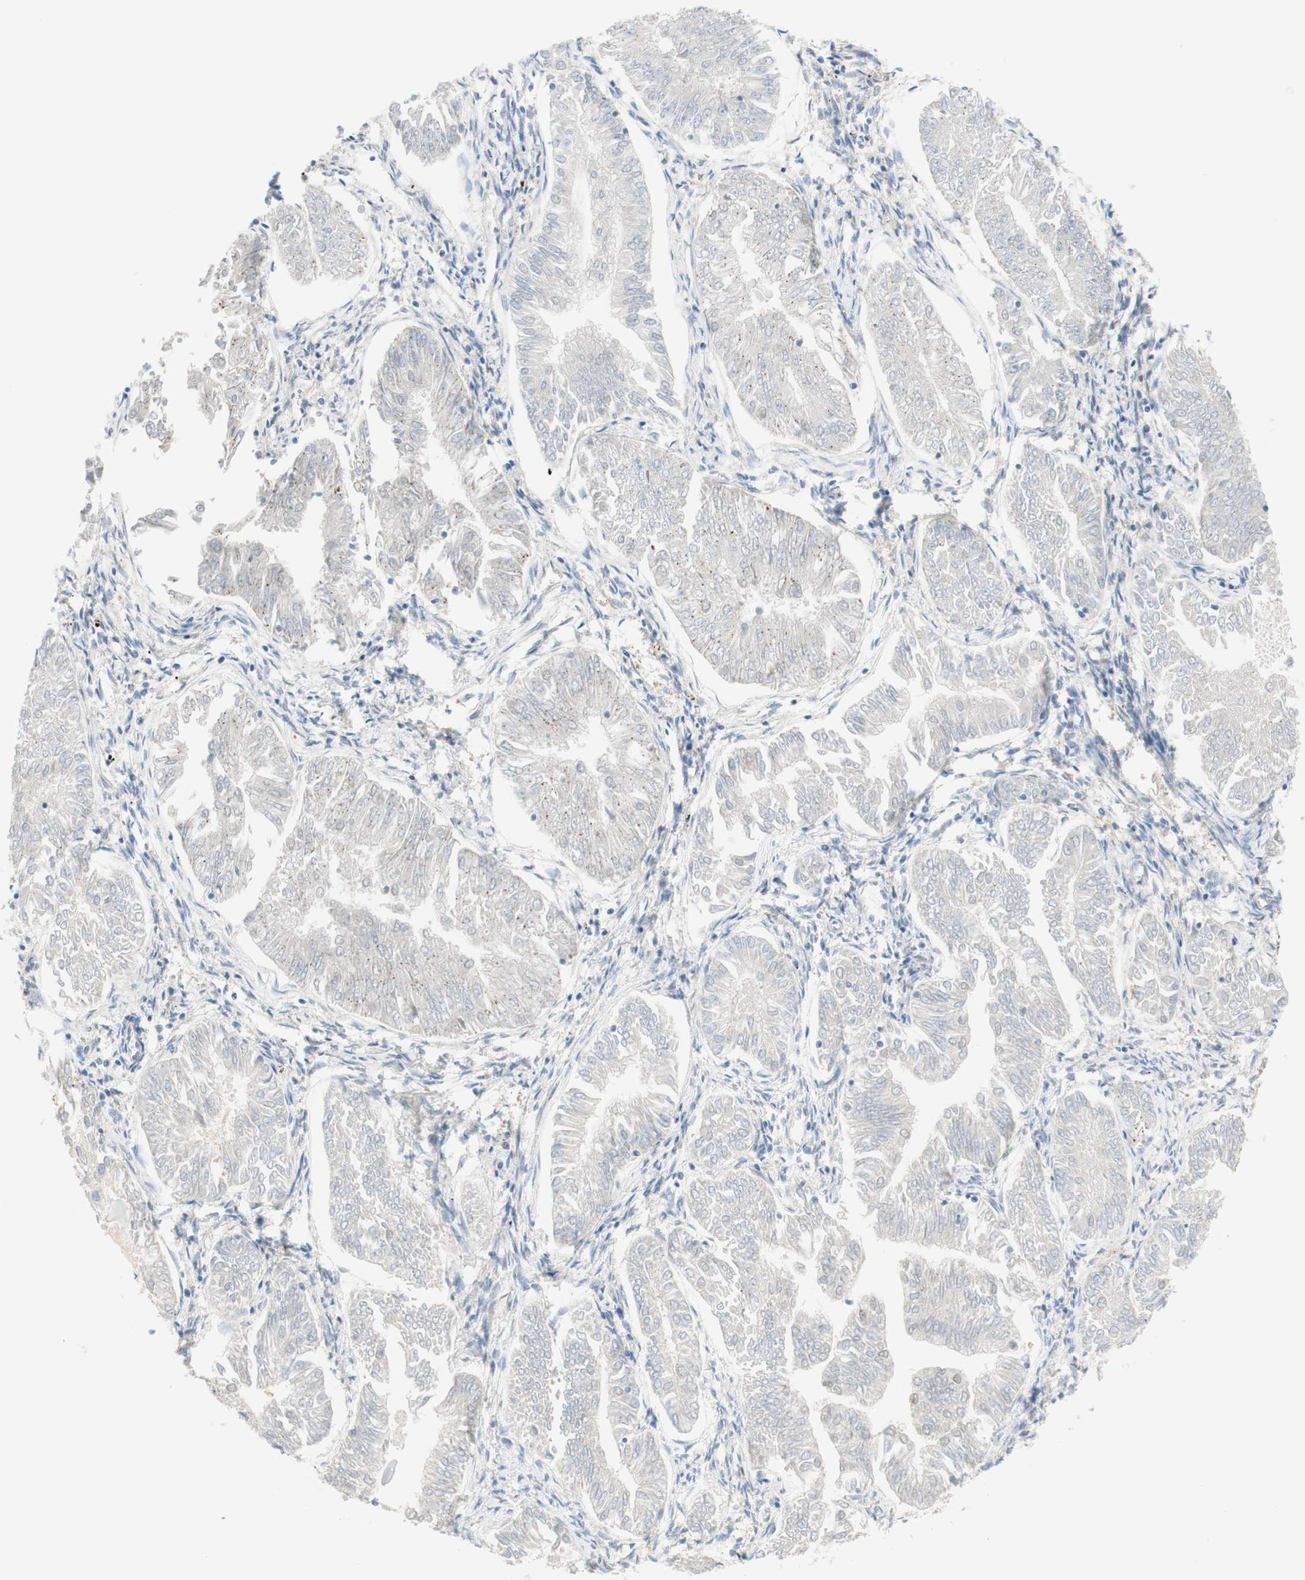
{"staining": {"intensity": "negative", "quantity": "none", "location": "none"}, "tissue": "endometrial cancer", "cell_type": "Tumor cells", "image_type": "cancer", "snomed": [{"axis": "morphology", "description": "Adenocarcinoma, NOS"}, {"axis": "topography", "description": "Endometrium"}], "caption": "An immunohistochemistry (IHC) histopathology image of endometrial cancer (adenocarcinoma) is shown. There is no staining in tumor cells of endometrial cancer (adenocarcinoma).", "gene": "RFNG", "patient": {"sex": "female", "age": 53}}